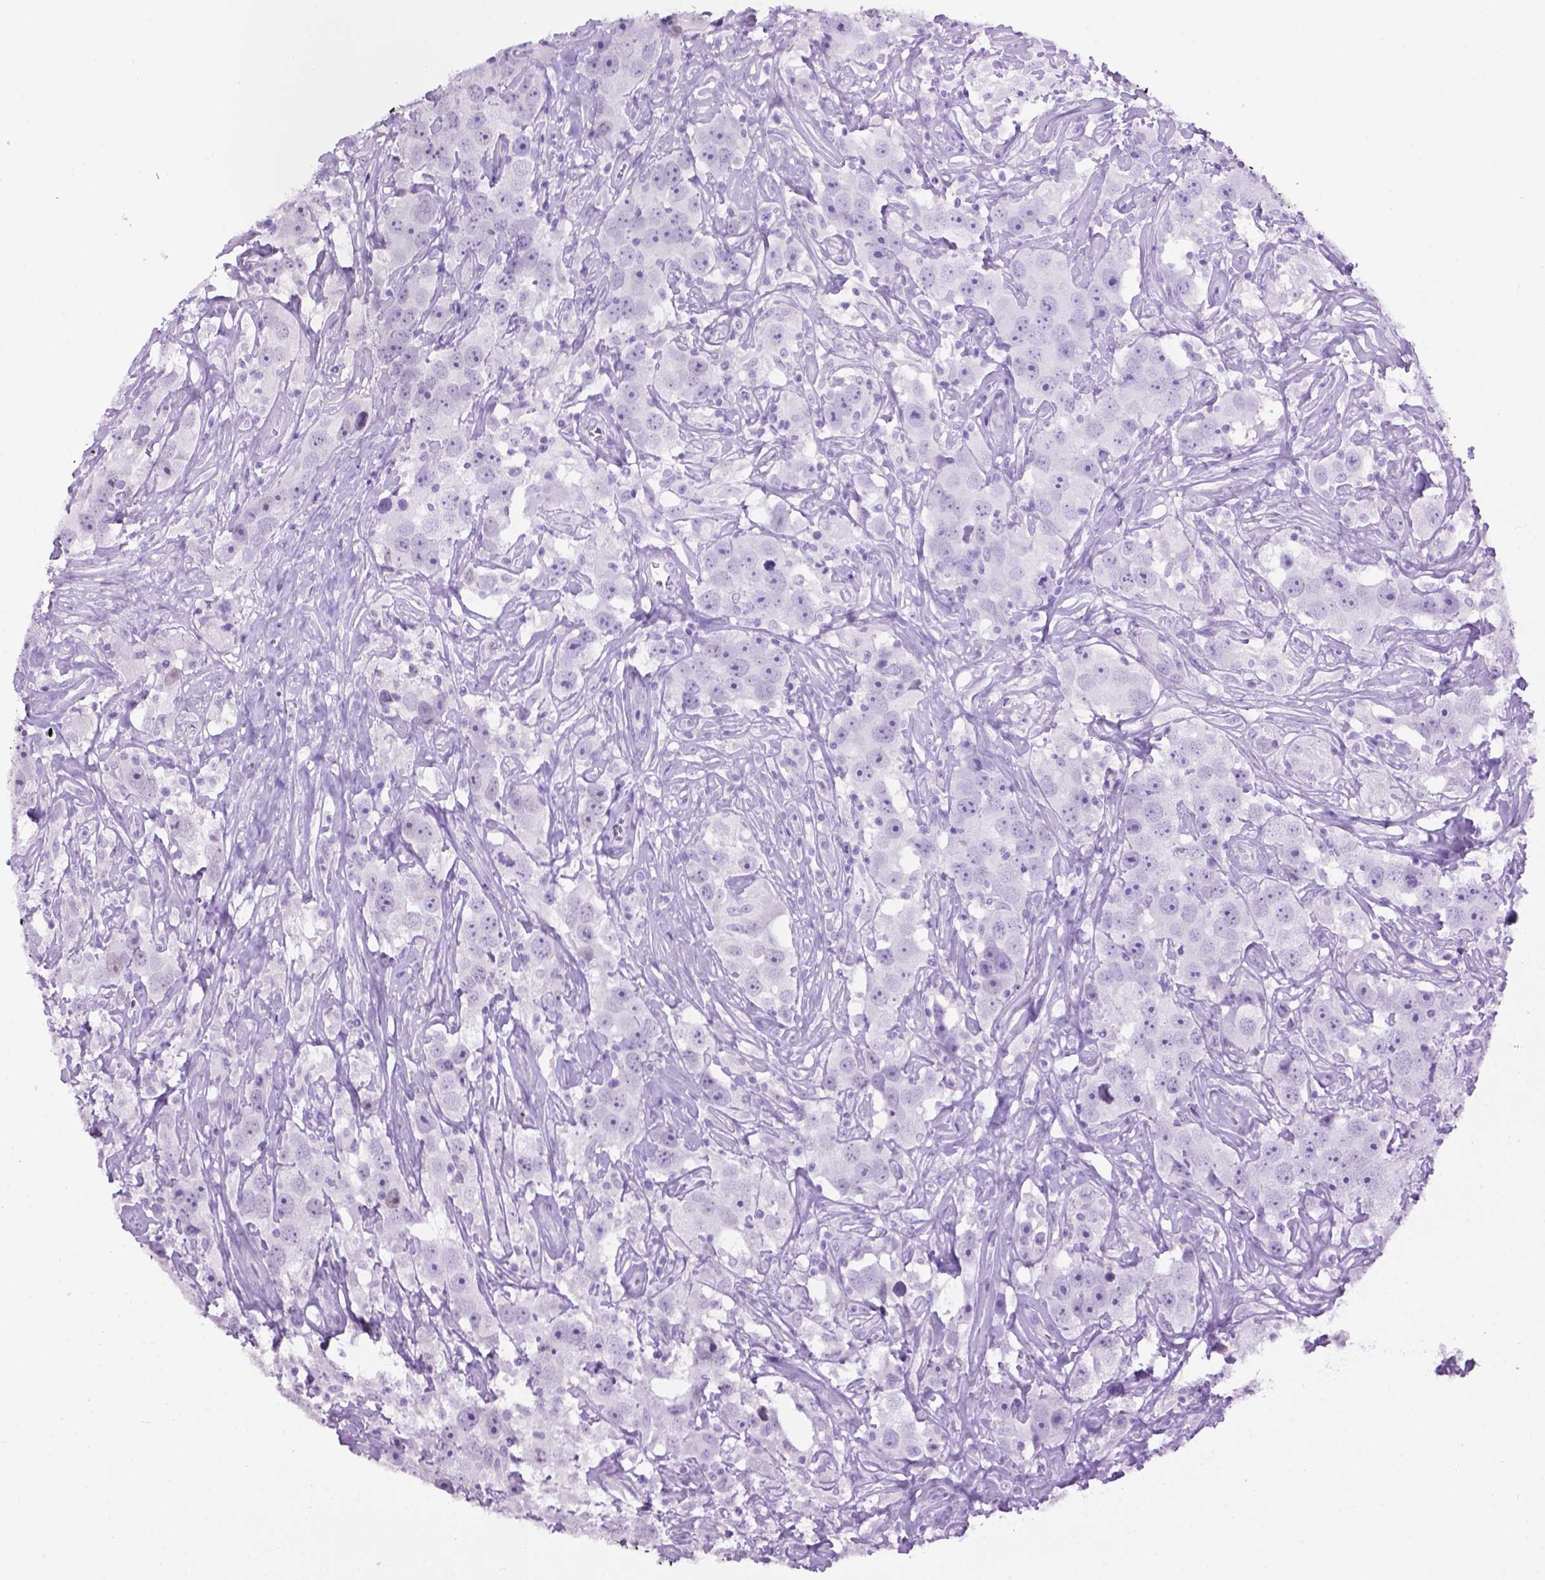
{"staining": {"intensity": "negative", "quantity": "none", "location": "none"}, "tissue": "testis cancer", "cell_type": "Tumor cells", "image_type": "cancer", "snomed": [{"axis": "morphology", "description": "Seminoma, NOS"}, {"axis": "topography", "description": "Testis"}], "caption": "This is an immunohistochemistry image of testis seminoma. There is no staining in tumor cells.", "gene": "TH", "patient": {"sex": "male", "age": 49}}